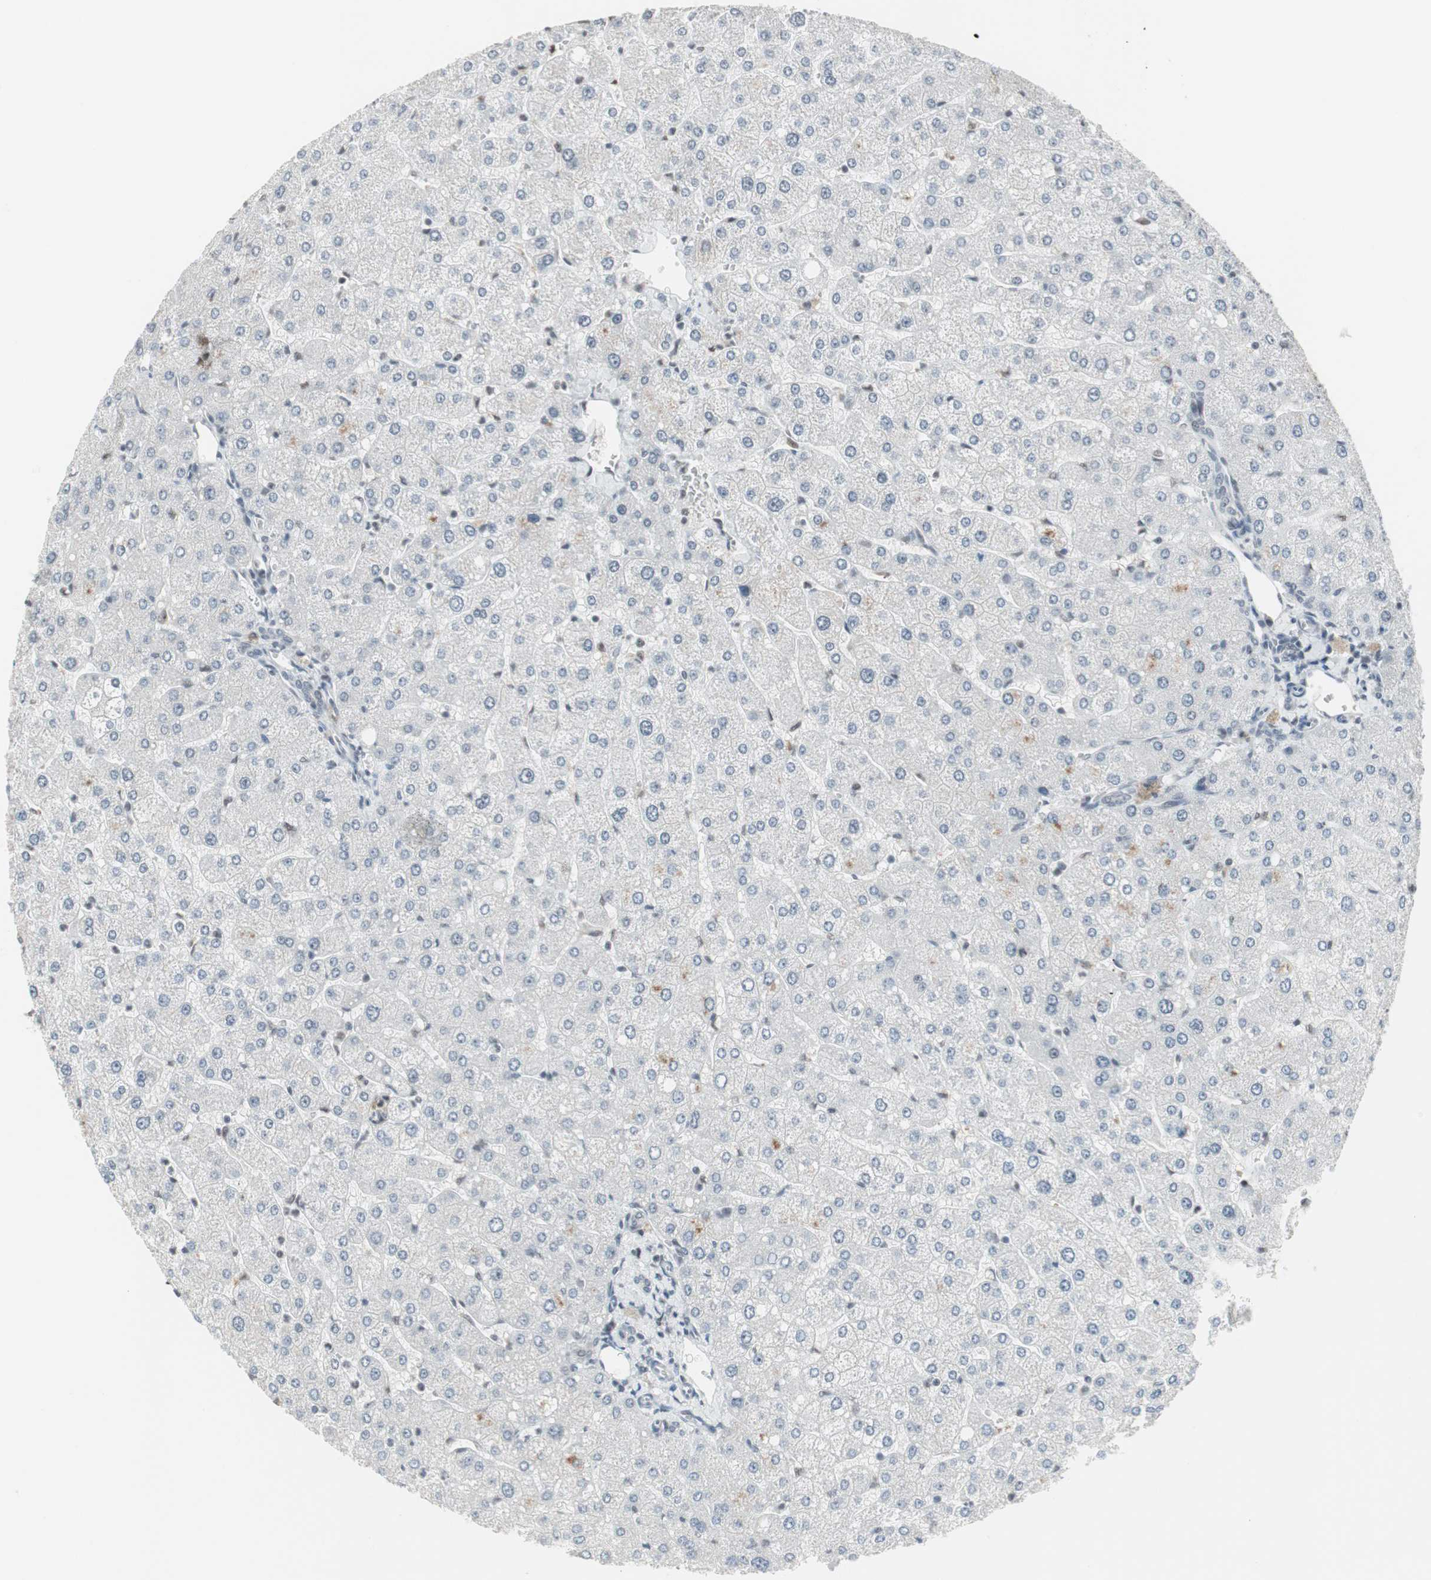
{"staining": {"intensity": "weak", "quantity": "<25%", "location": "cytoplasmic/membranous"}, "tissue": "liver", "cell_type": "Cholangiocytes", "image_type": "normal", "snomed": [{"axis": "morphology", "description": "Normal tissue, NOS"}, {"axis": "topography", "description": "Liver"}], "caption": "Micrograph shows no significant protein staining in cholangiocytes of unremarkable liver. Nuclei are stained in blue.", "gene": "RTF1", "patient": {"sex": "male", "age": 55}}